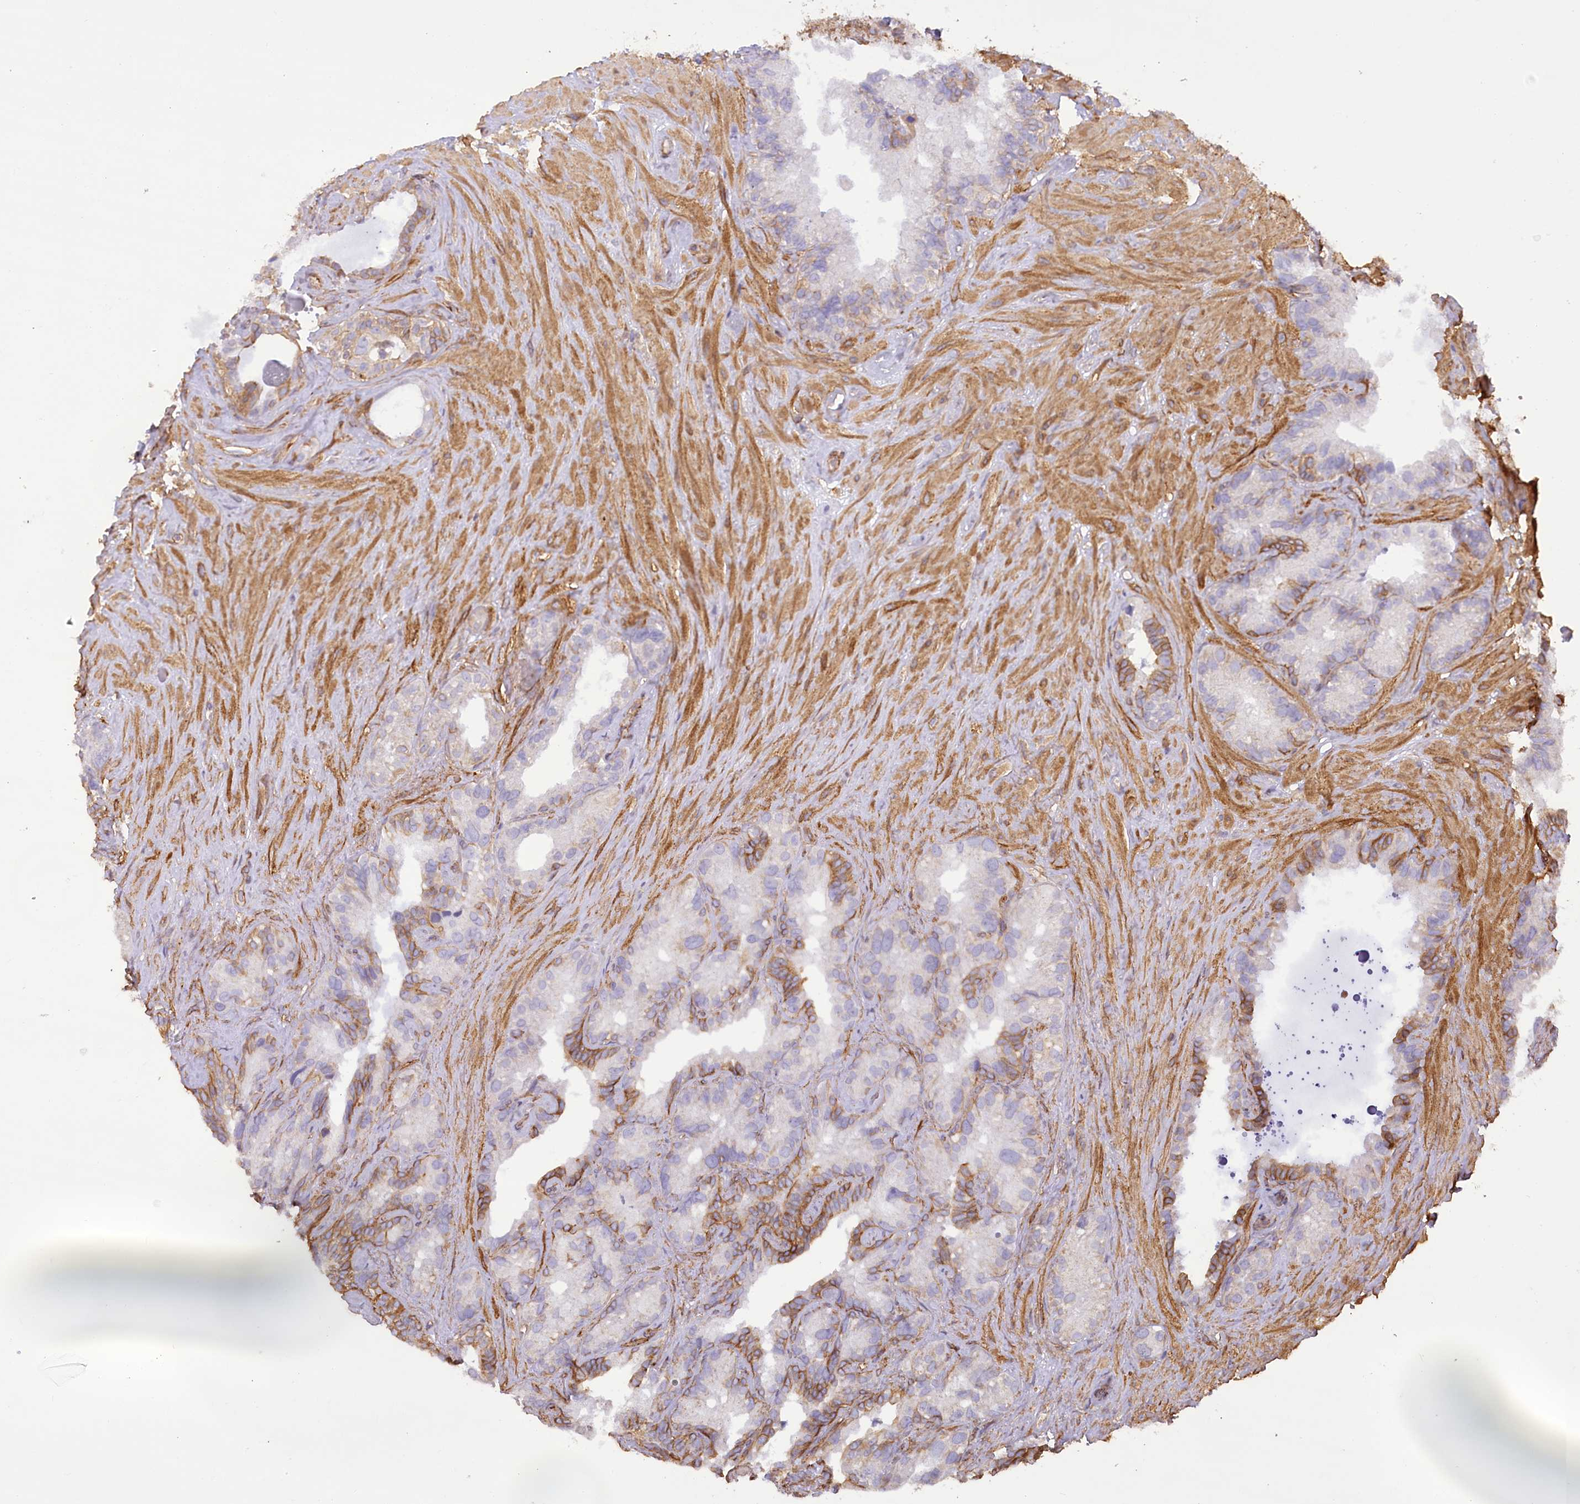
{"staining": {"intensity": "negative", "quantity": "none", "location": "none"}, "tissue": "seminal vesicle", "cell_type": "Glandular cells", "image_type": "normal", "snomed": [{"axis": "morphology", "description": "Normal tissue, NOS"}, {"axis": "topography", "description": "Prostate"}, {"axis": "topography", "description": "Seminal veicle"}], "caption": "DAB (3,3'-diaminobenzidine) immunohistochemical staining of benign human seminal vesicle exhibits no significant expression in glandular cells. (DAB (3,3'-diaminobenzidine) IHC visualized using brightfield microscopy, high magnification).", "gene": "SYNPO2", "patient": {"sex": "male", "age": 68}}